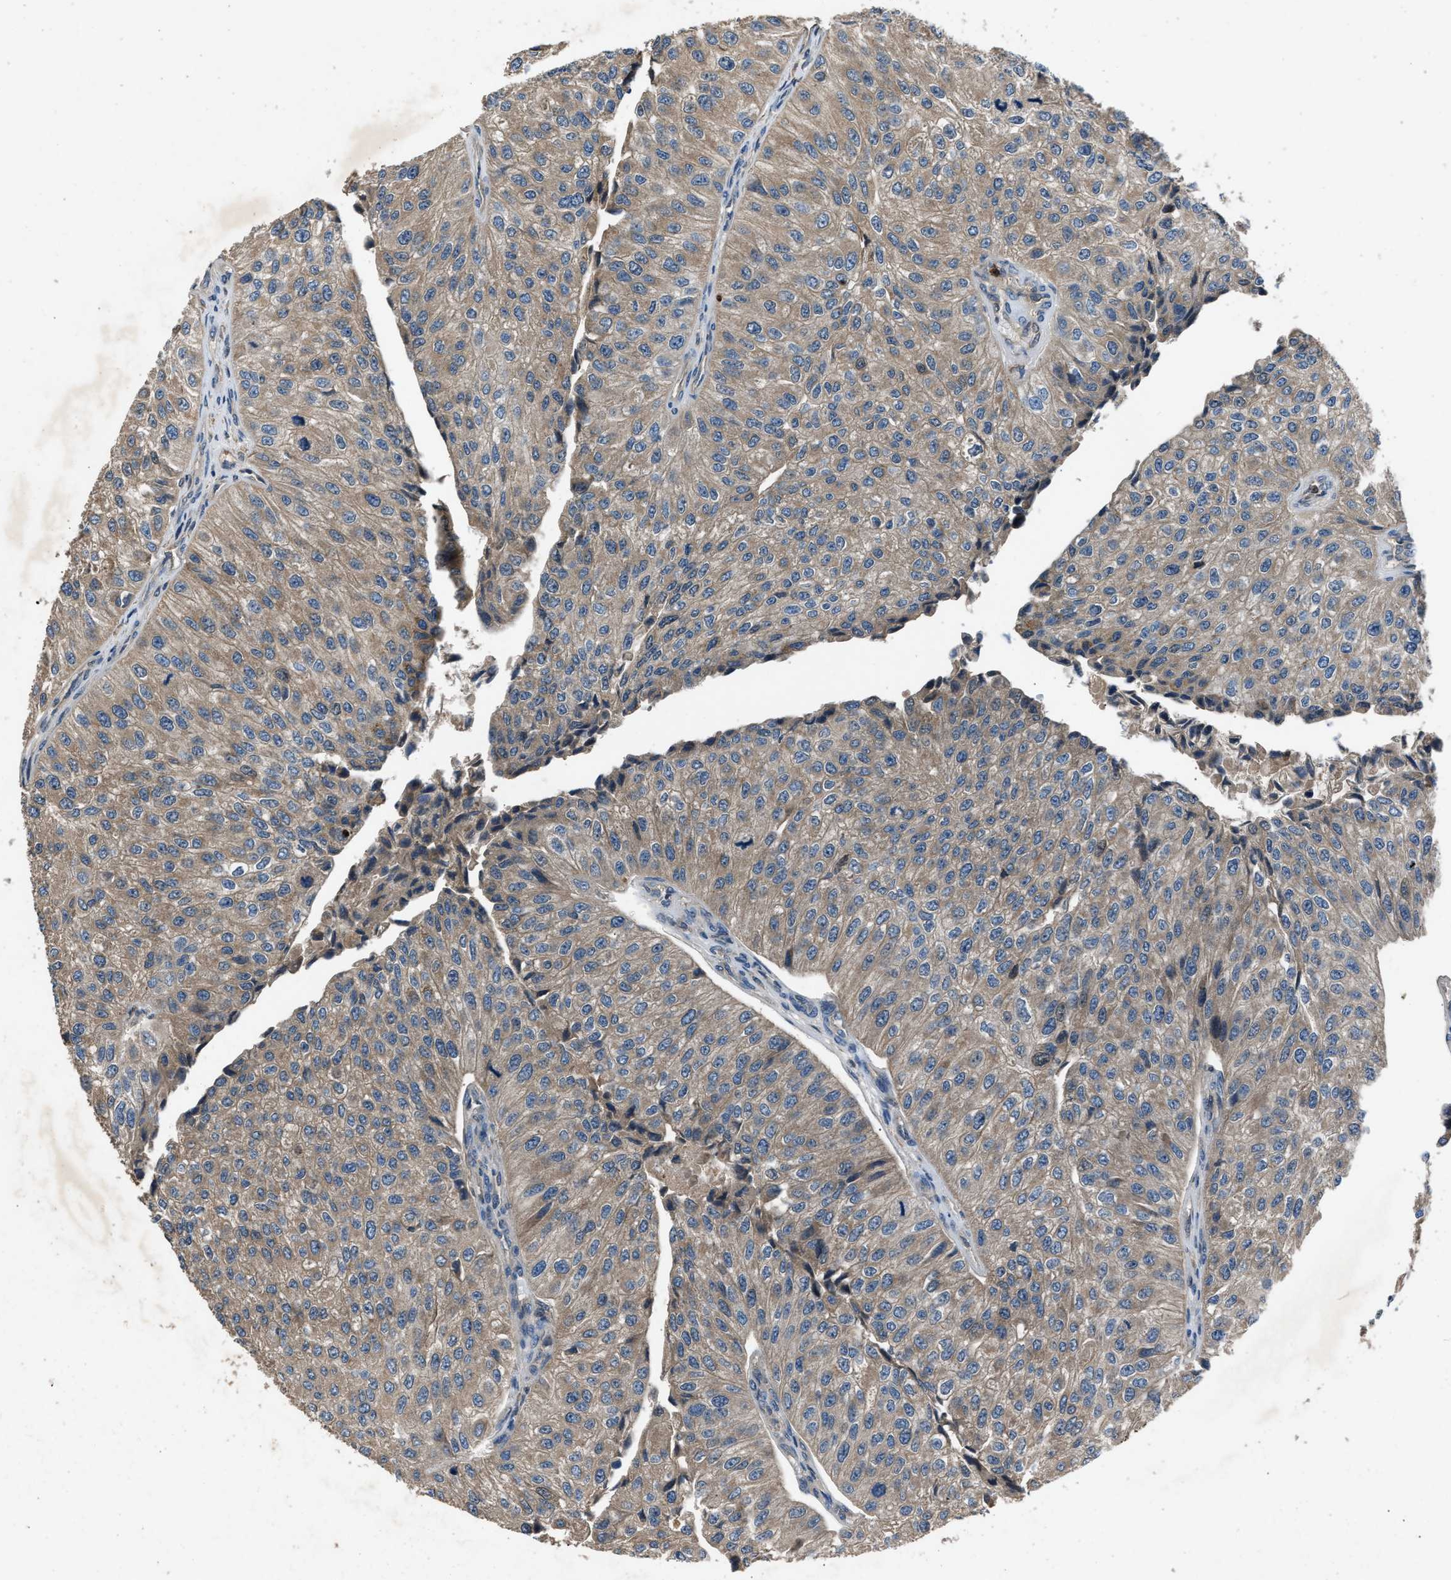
{"staining": {"intensity": "weak", "quantity": ">75%", "location": "cytoplasmic/membranous"}, "tissue": "urothelial cancer", "cell_type": "Tumor cells", "image_type": "cancer", "snomed": [{"axis": "morphology", "description": "Urothelial carcinoma, High grade"}, {"axis": "topography", "description": "Kidney"}, {"axis": "topography", "description": "Urinary bladder"}], "caption": "Immunohistochemical staining of human urothelial carcinoma (high-grade) displays weak cytoplasmic/membranous protein positivity in about >75% of tumor cells.", "gene": "PPID", "patient": {"sex": "male", "age": 77}}